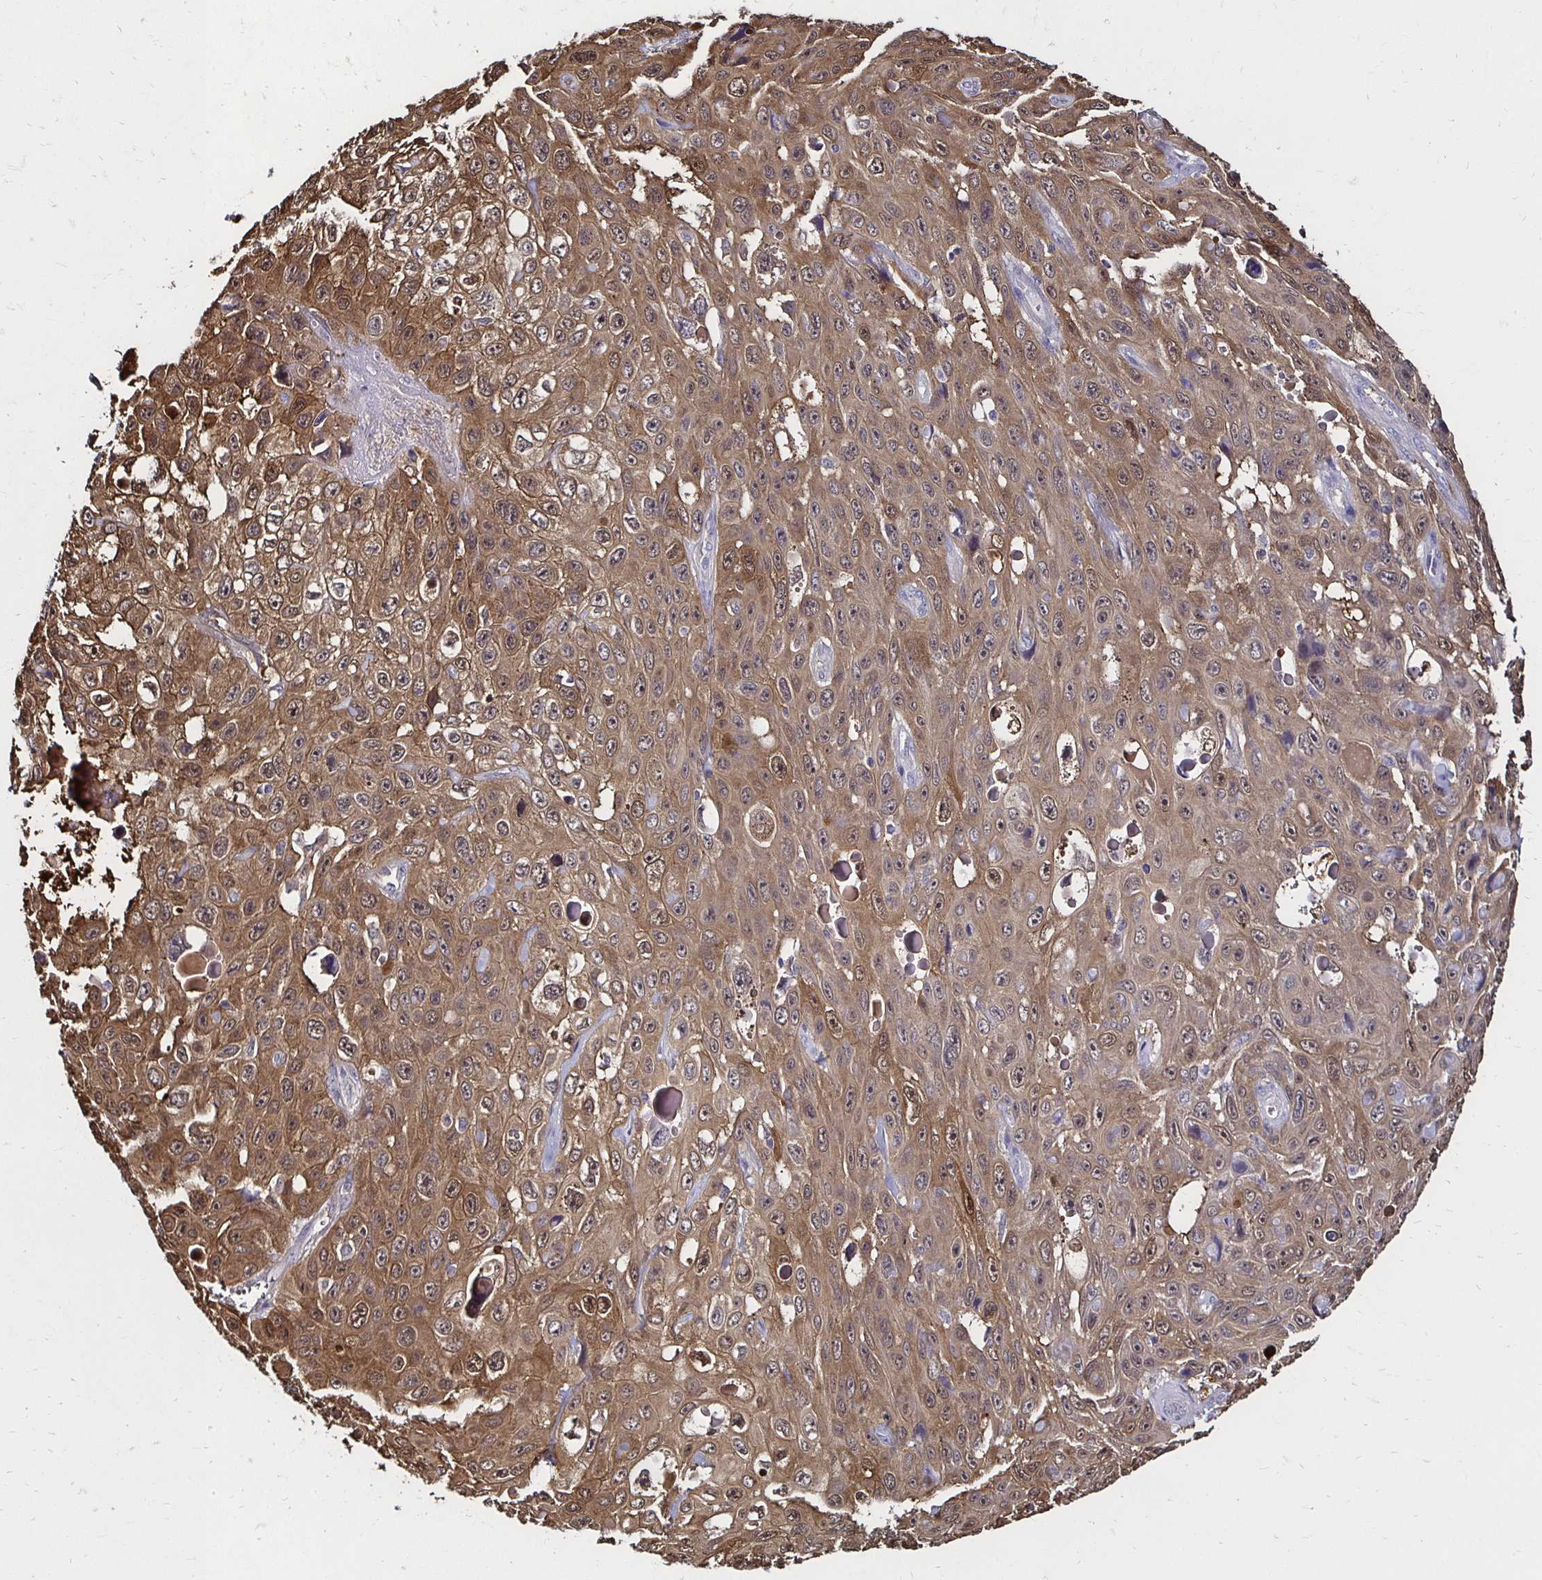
{"staining": {"intensity": "moderate", "quantity": ">75%", "location": "cytoplasmic/membranous,nuclear"}, "tissue": "skin cancer", "cell_type": "Tumor cells", "image_type": "cancer", "snomed": [{"axis": "morphology", "description": "Squamous cell carcinoma, NOS"}, {"axis": "topography", "description": "Skin"}], "caption": "Immunohistochemistry (IHC) (DAB (3,3'-diaminobenzidine)) staining of human skin cancer exhibits moderate cytoplasmic/membranous and nuclear protein expression in about >75% of tumor cells. (brown staining indicates protein expression, while blue staining denotes nuclei).", "gene": "TXN", "patient": {"sex": "male", "age": 82}}